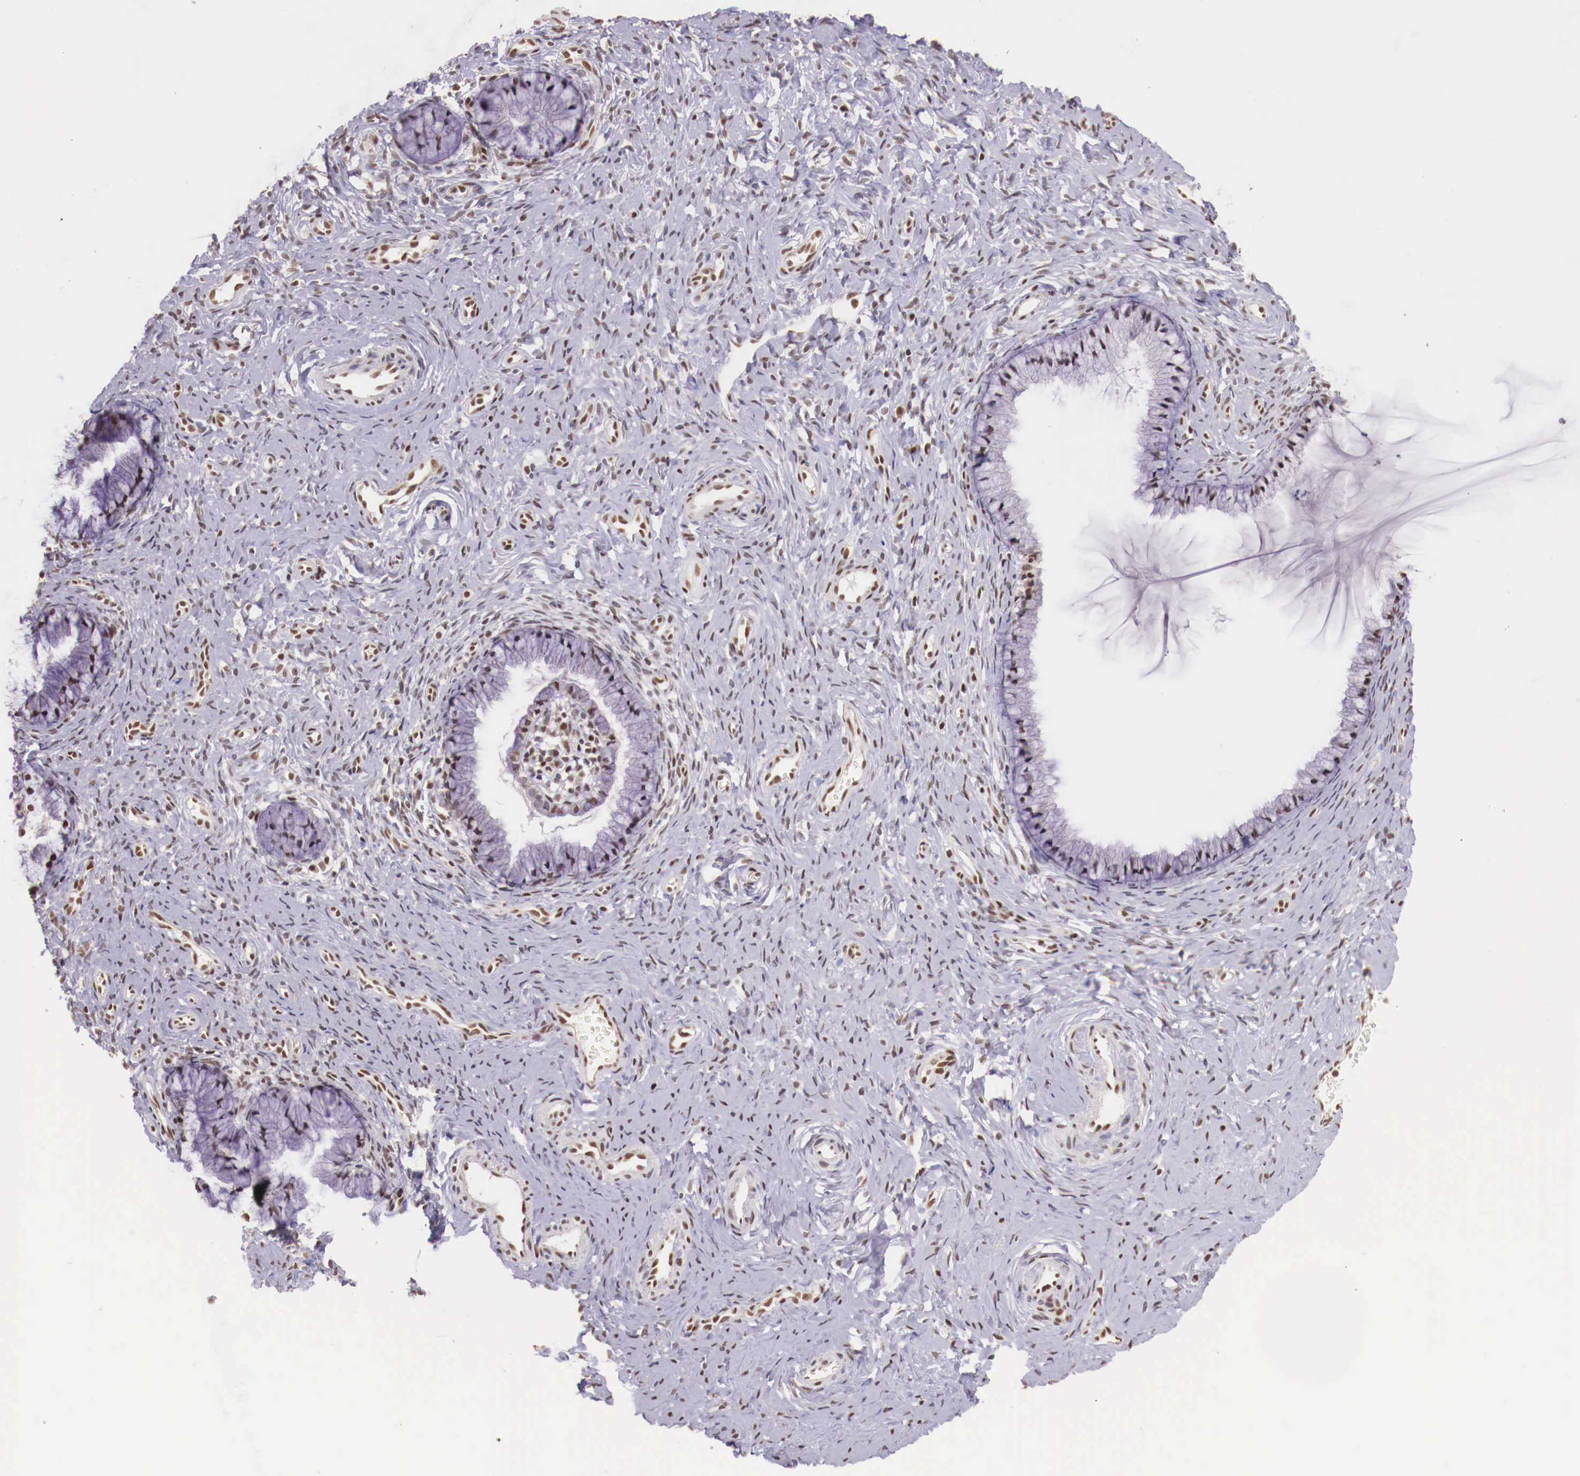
{"staining": {"intensity": "moderate", "quantity": ">75%", "location": "nuclear"}, "tissue": "cervix", "cell_type": "Glandular cells", "image_type": "normal", "snomed": [{"axis": "morphology", "description": "Normal tissue, NOS"}, {"axis": "topography", "description": "Cervix"}], "caption": "Immunohistochemistry (IHC) photomicrograph of benign human cervix stained for a protein (brown), which shows medium levels of moderate nuclear positivity in about >75% of glandular cells.", "gene": "SP1", "patient": {"sex": "female", "age": 70}}